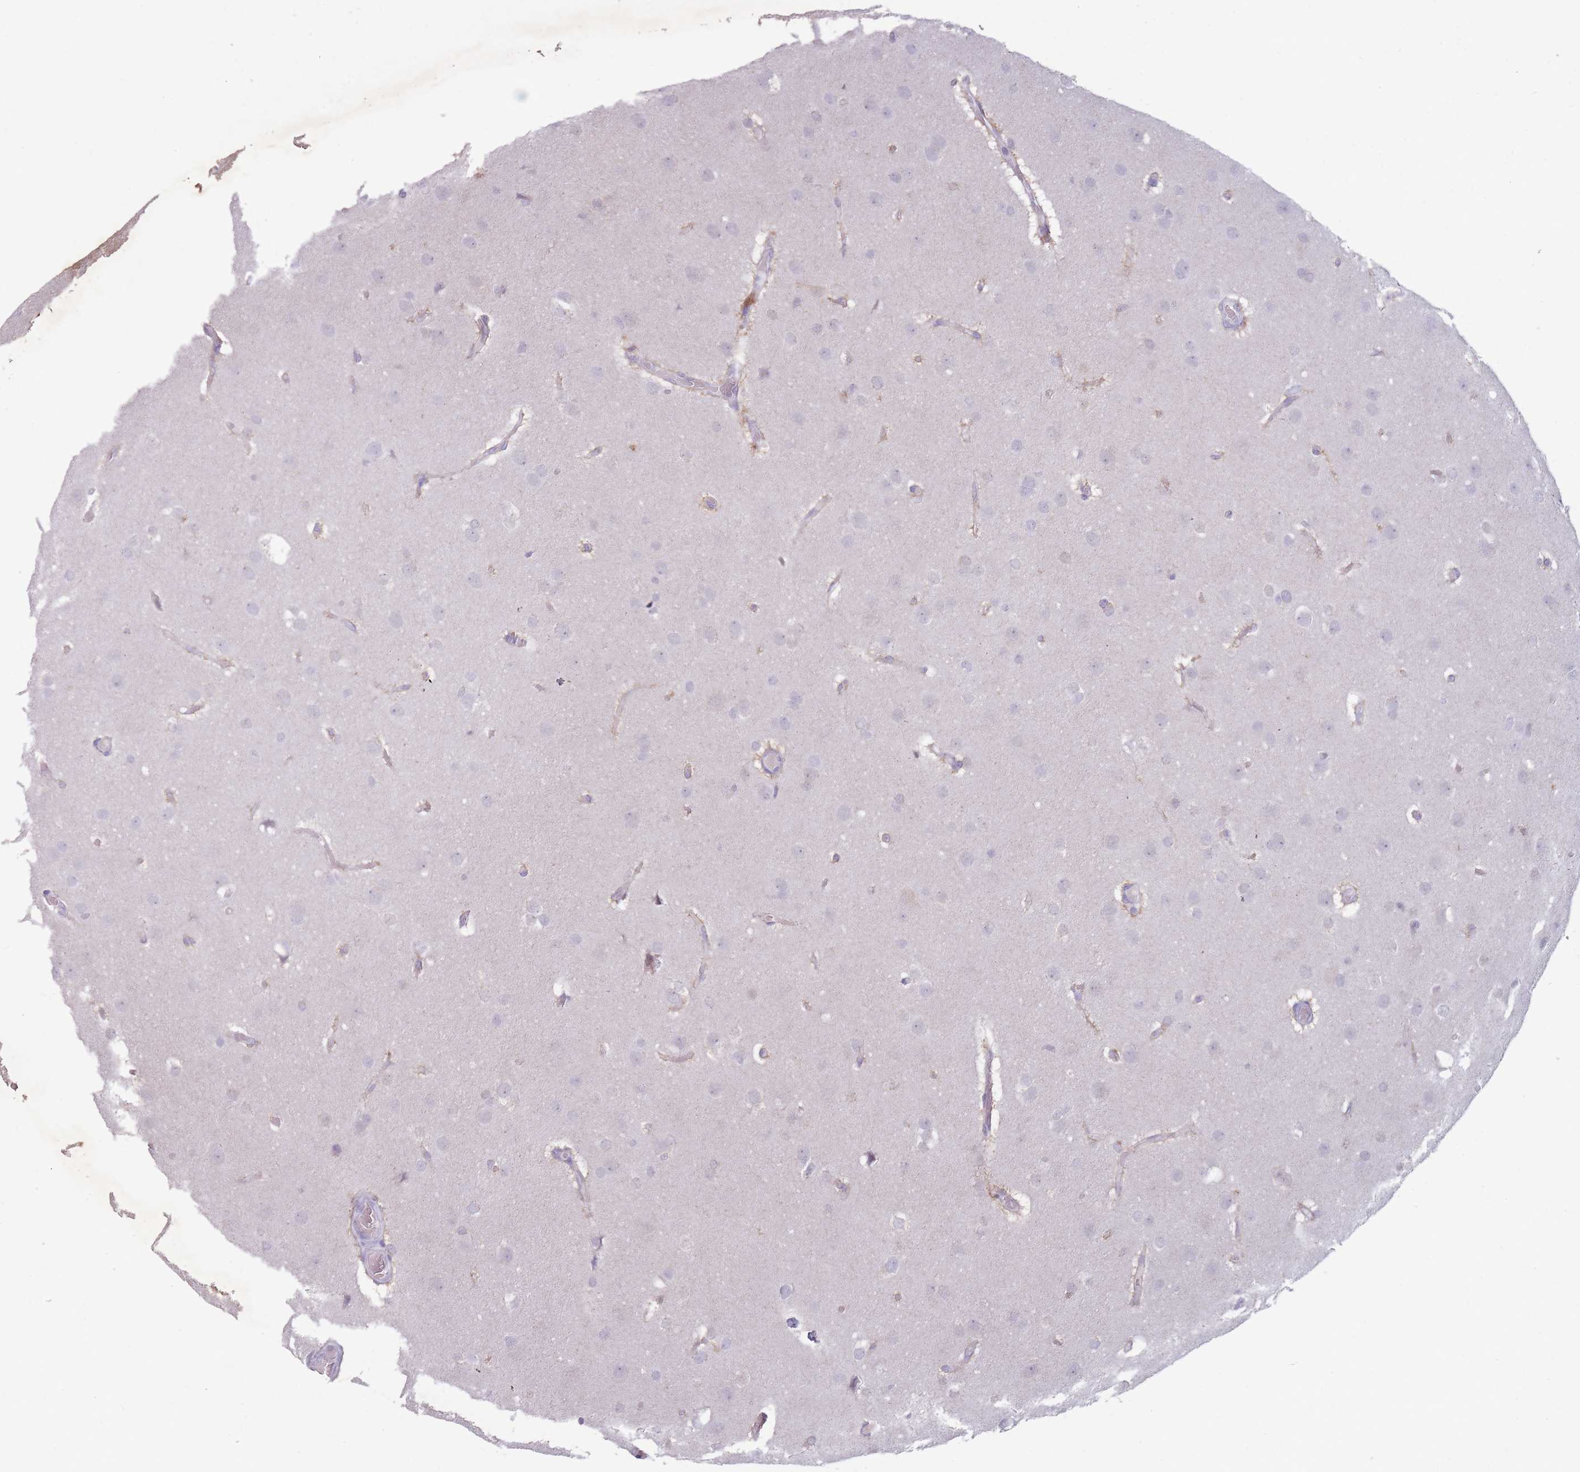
{"staining": {"intensity": "negative", "quantity": "none", "location": "none"}, "tissue": "glioma", "cell_type": "Tumor cells", "image_type": "cancer", "snomed": [{"axis": "morphology", "description": "Glioma, malignant, High grade"}, {"axis": "topography", "description": "Brain"}], "caption": "The immunohistochemistry image has no significant positivity in tumor cells of glioma tissue.", "gene": "ARID3B", "patient": {"sex": "female", "age": 50}}